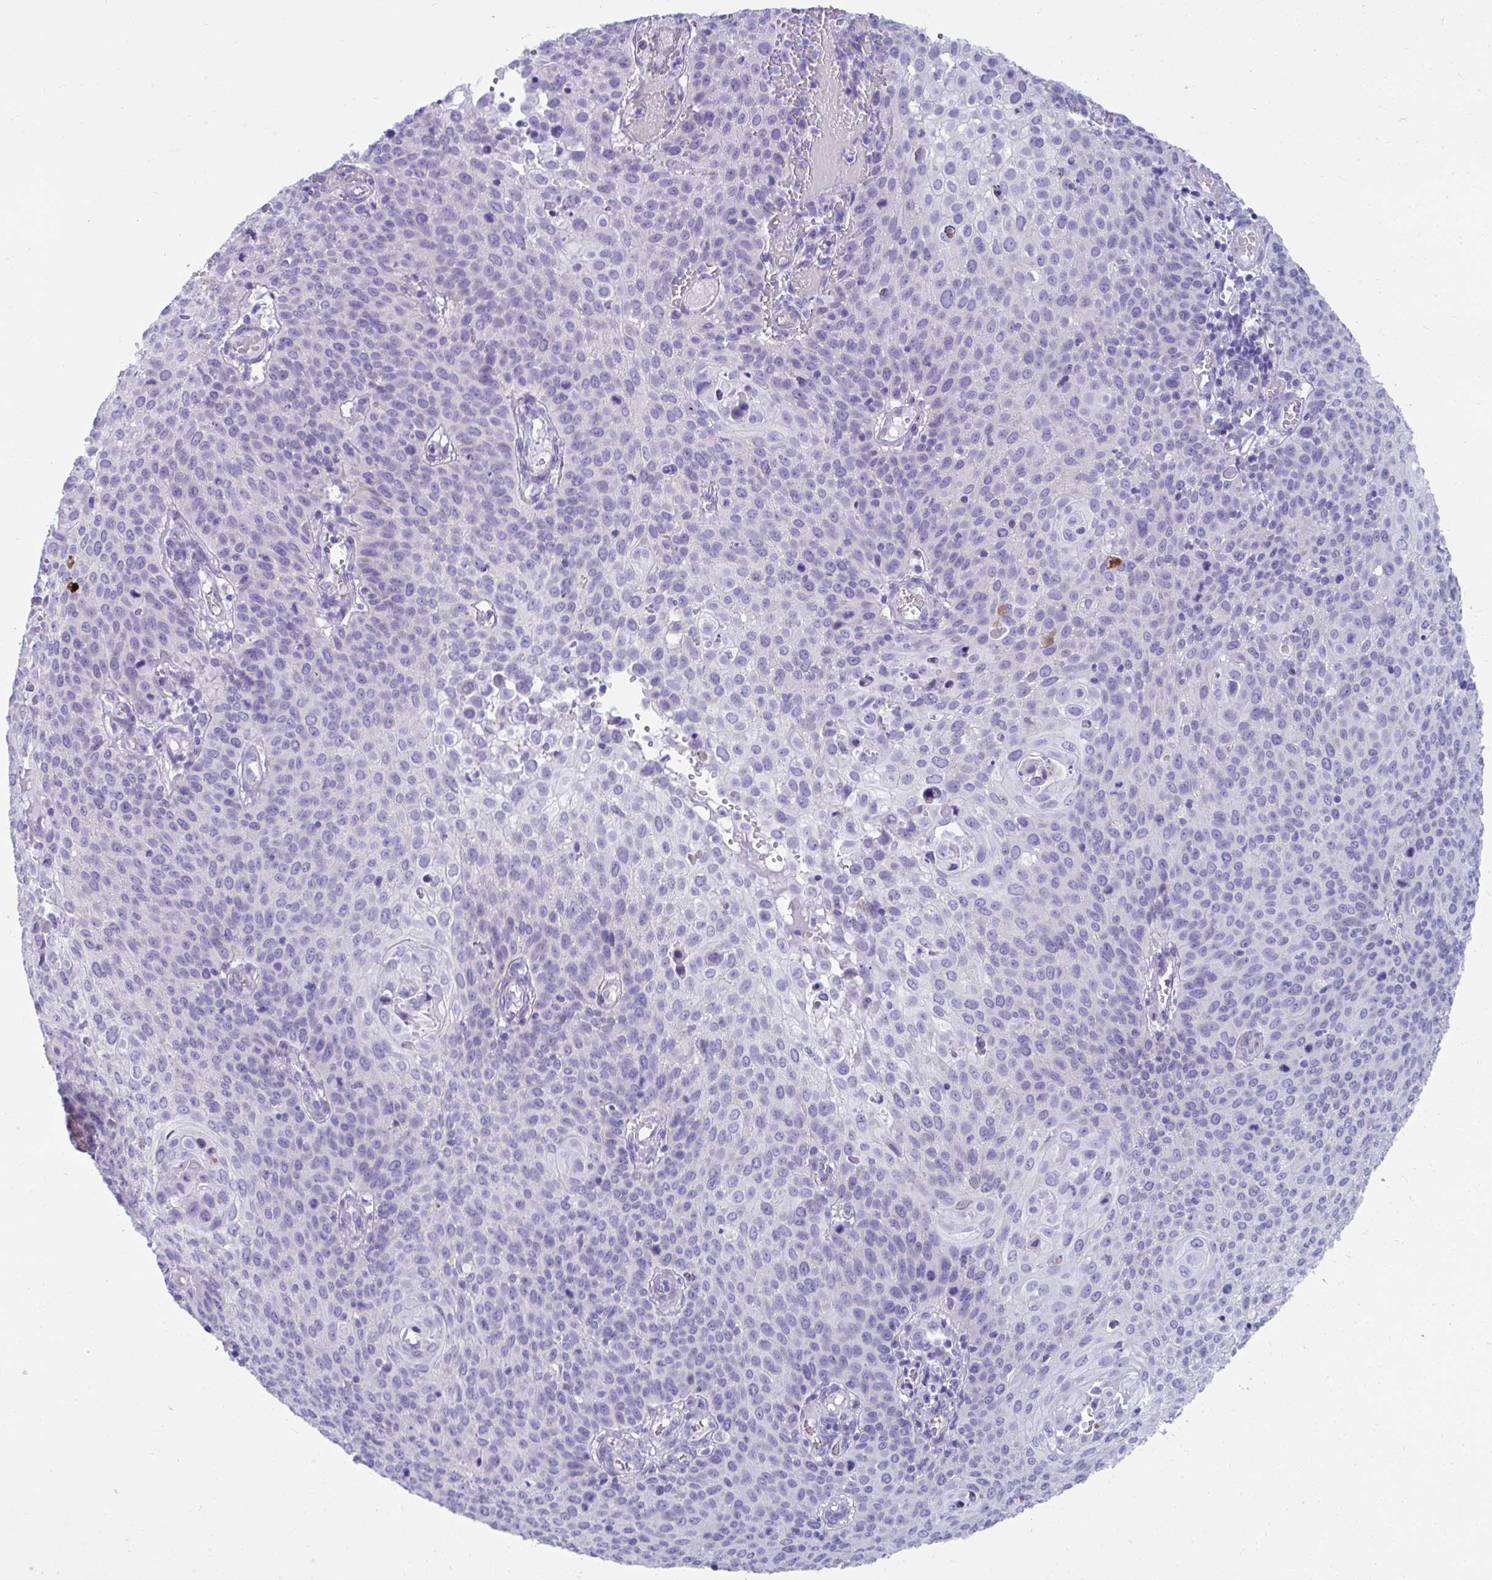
{"staining": {"intensity": "negative", "quantity": "none", "location": "none"}, "tissue": "cervical cancer", "cell_type": "Tumor cells", "image_type": "cancer", "snomed": [{"axis": "morphology", "description": "Squamous cell carcinoma, NOS"}, {"axis": "topography", "description": "Cervix"}], "caption": "Cervical cancer (squamous cell carcinoma) stained for a protein using immunohistochemistry shows no positivity tumor cells.", "gene": "ISL1", "patient": {"sex": "female", "age": 65}}